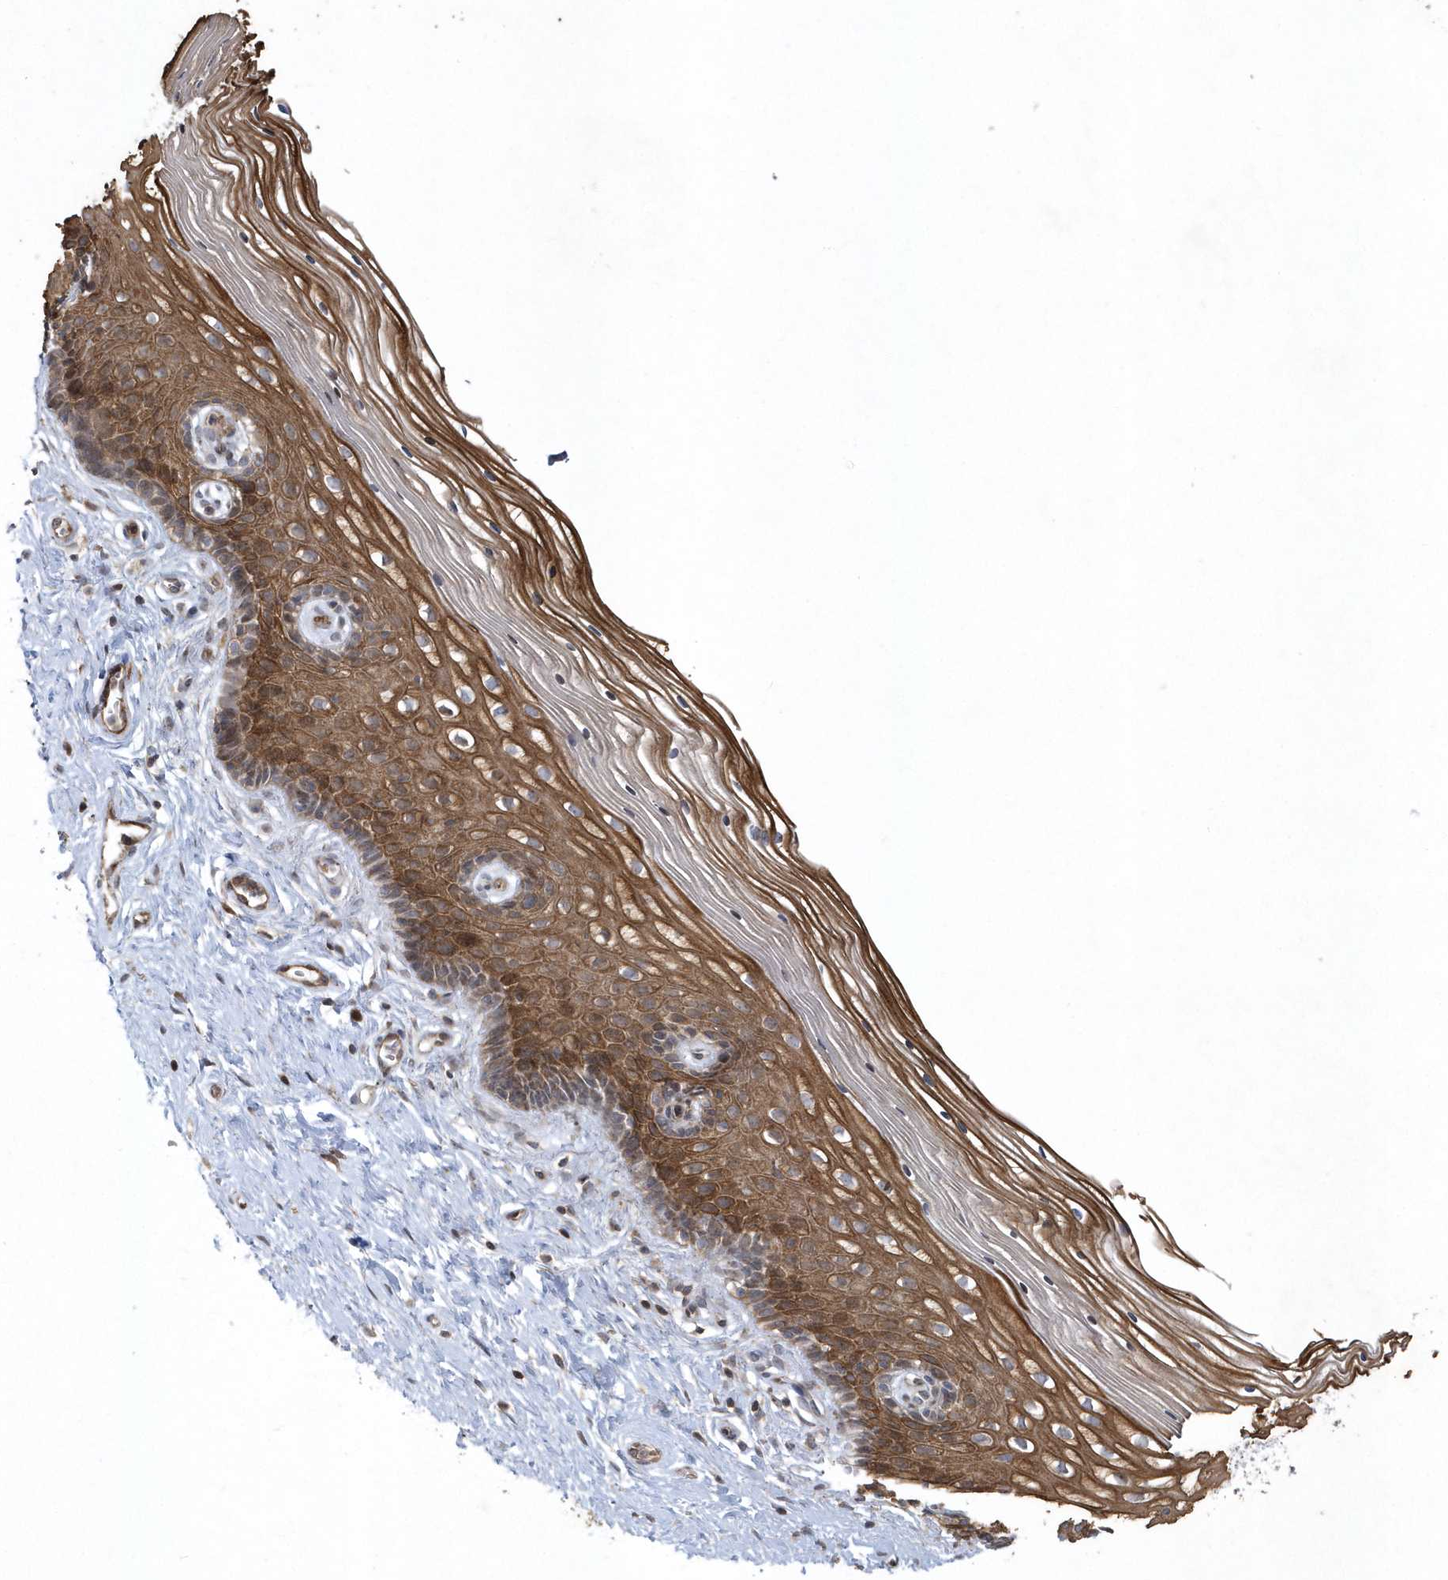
{"staining": {"intensity": "weak", "quantity": "25%-75%", "location": "cytoplasmic/membranous"}, "tissue": "cervix", "cell_type": "Glandular cells", "image_type": "normal", "snomed": [{"axis": "morphology", "description": "Normal tissue, NOS"}, {"axis": "topography", "description": "Cervix"}], "caption": "This photomicrograph reveals normal cervix stained with immunohistochemistry (IHC) to label a protein in brown. The cytoplasmic/membranous of glandular cells show weak positivity for the protein. Nuclei are counter-stained blue.", "gene": "N4BP2", "patient": {"sex": "female", "age": 33}}